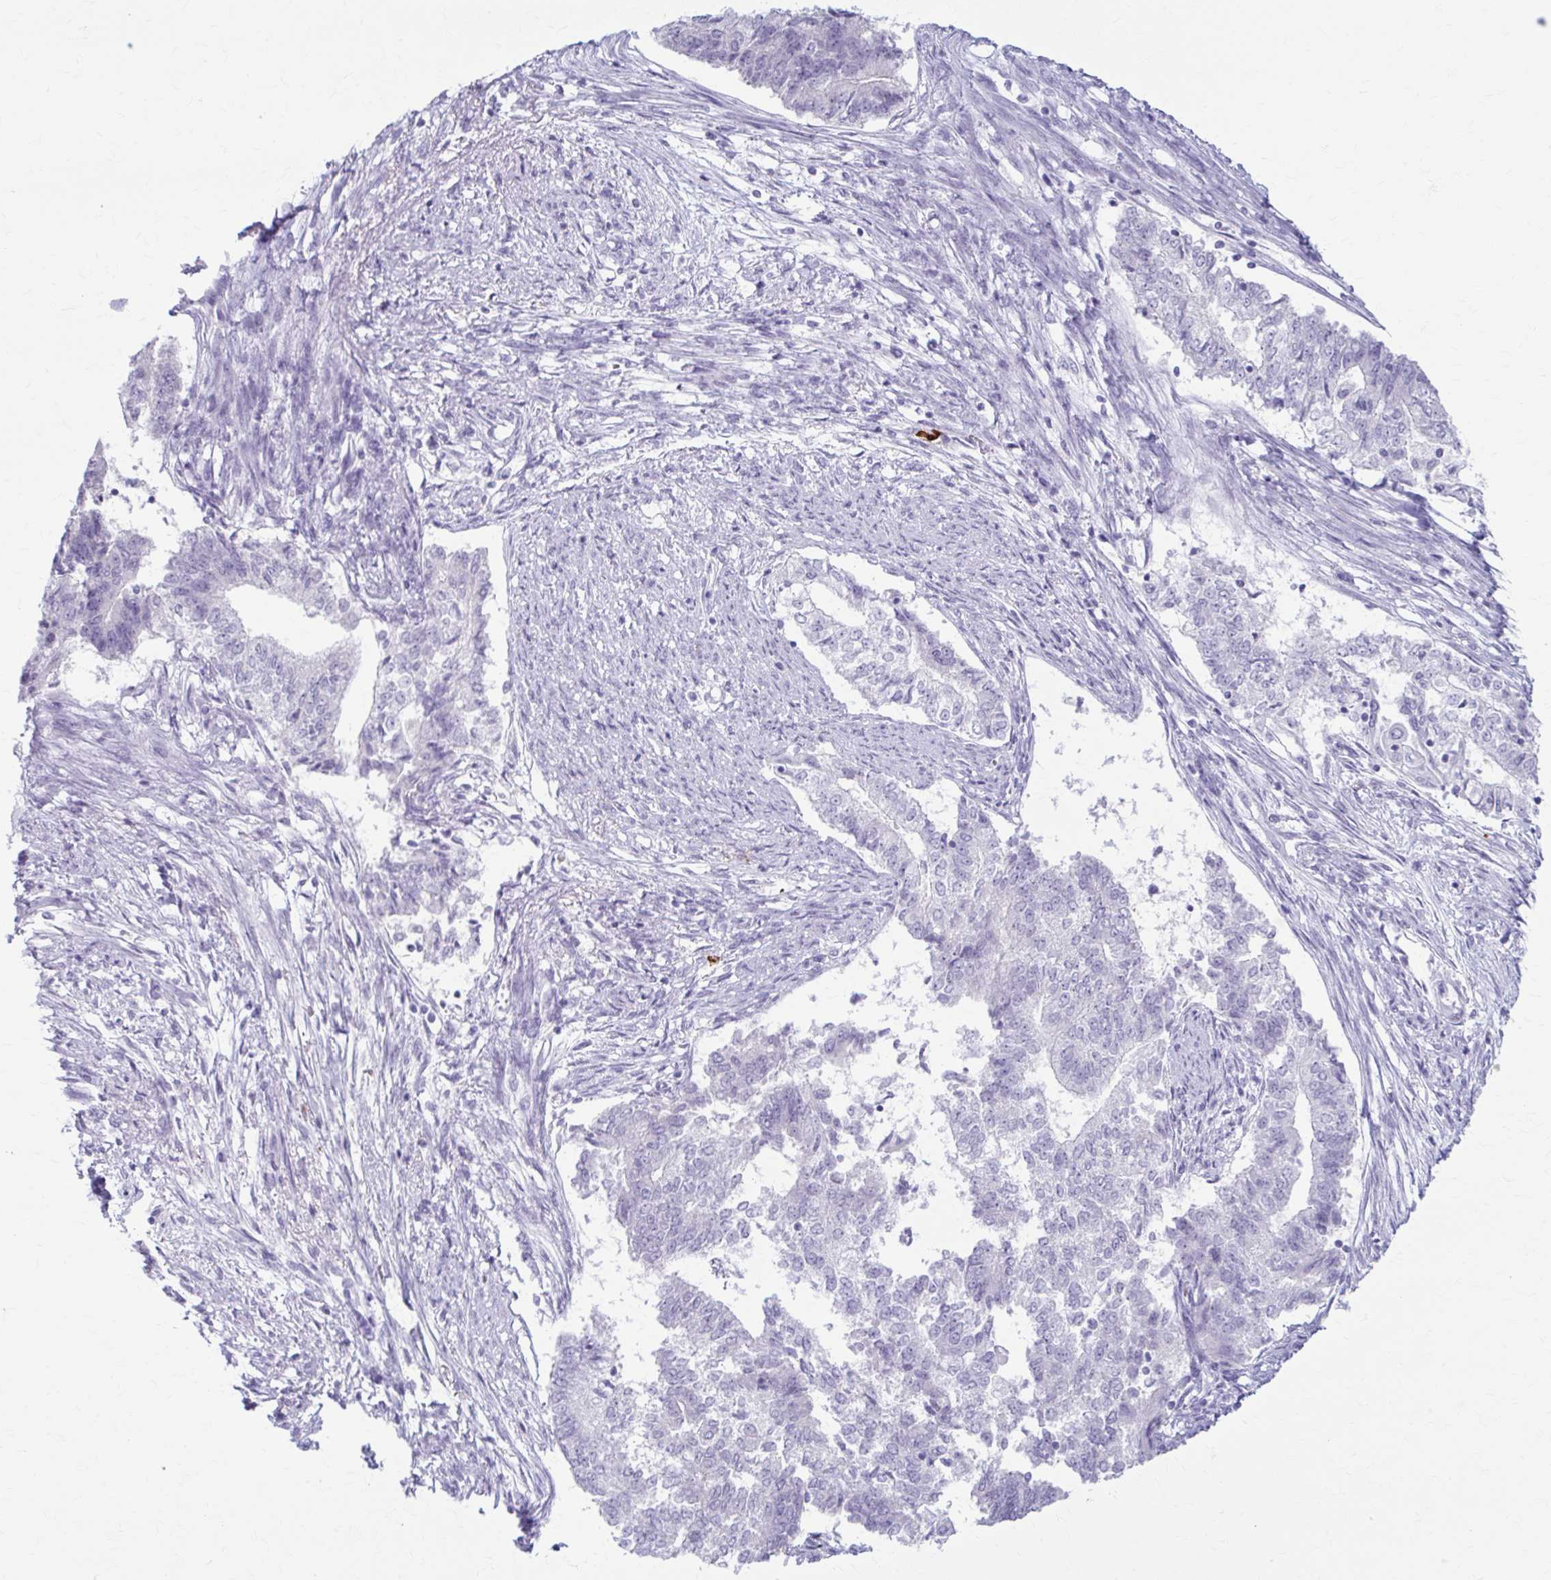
{"staining": {"intensity": "negative", "quantity": "none", "location": "none"}, "tissue": "endometrial cancer", "cell_type": "Tumor cells", "image_type": "cancer", "snomed": [{"axis": "morphology", "description": "Adenocarcinoma, NOS"}, {"axis": "topography", "description": "Endometrium"}], "caption": "Photomicrograph shows no significant protein expression in tumor cells of endometrial cancer.", "gene": "LDLRAP1", "patient": {"sex": "female", "age": 65}}